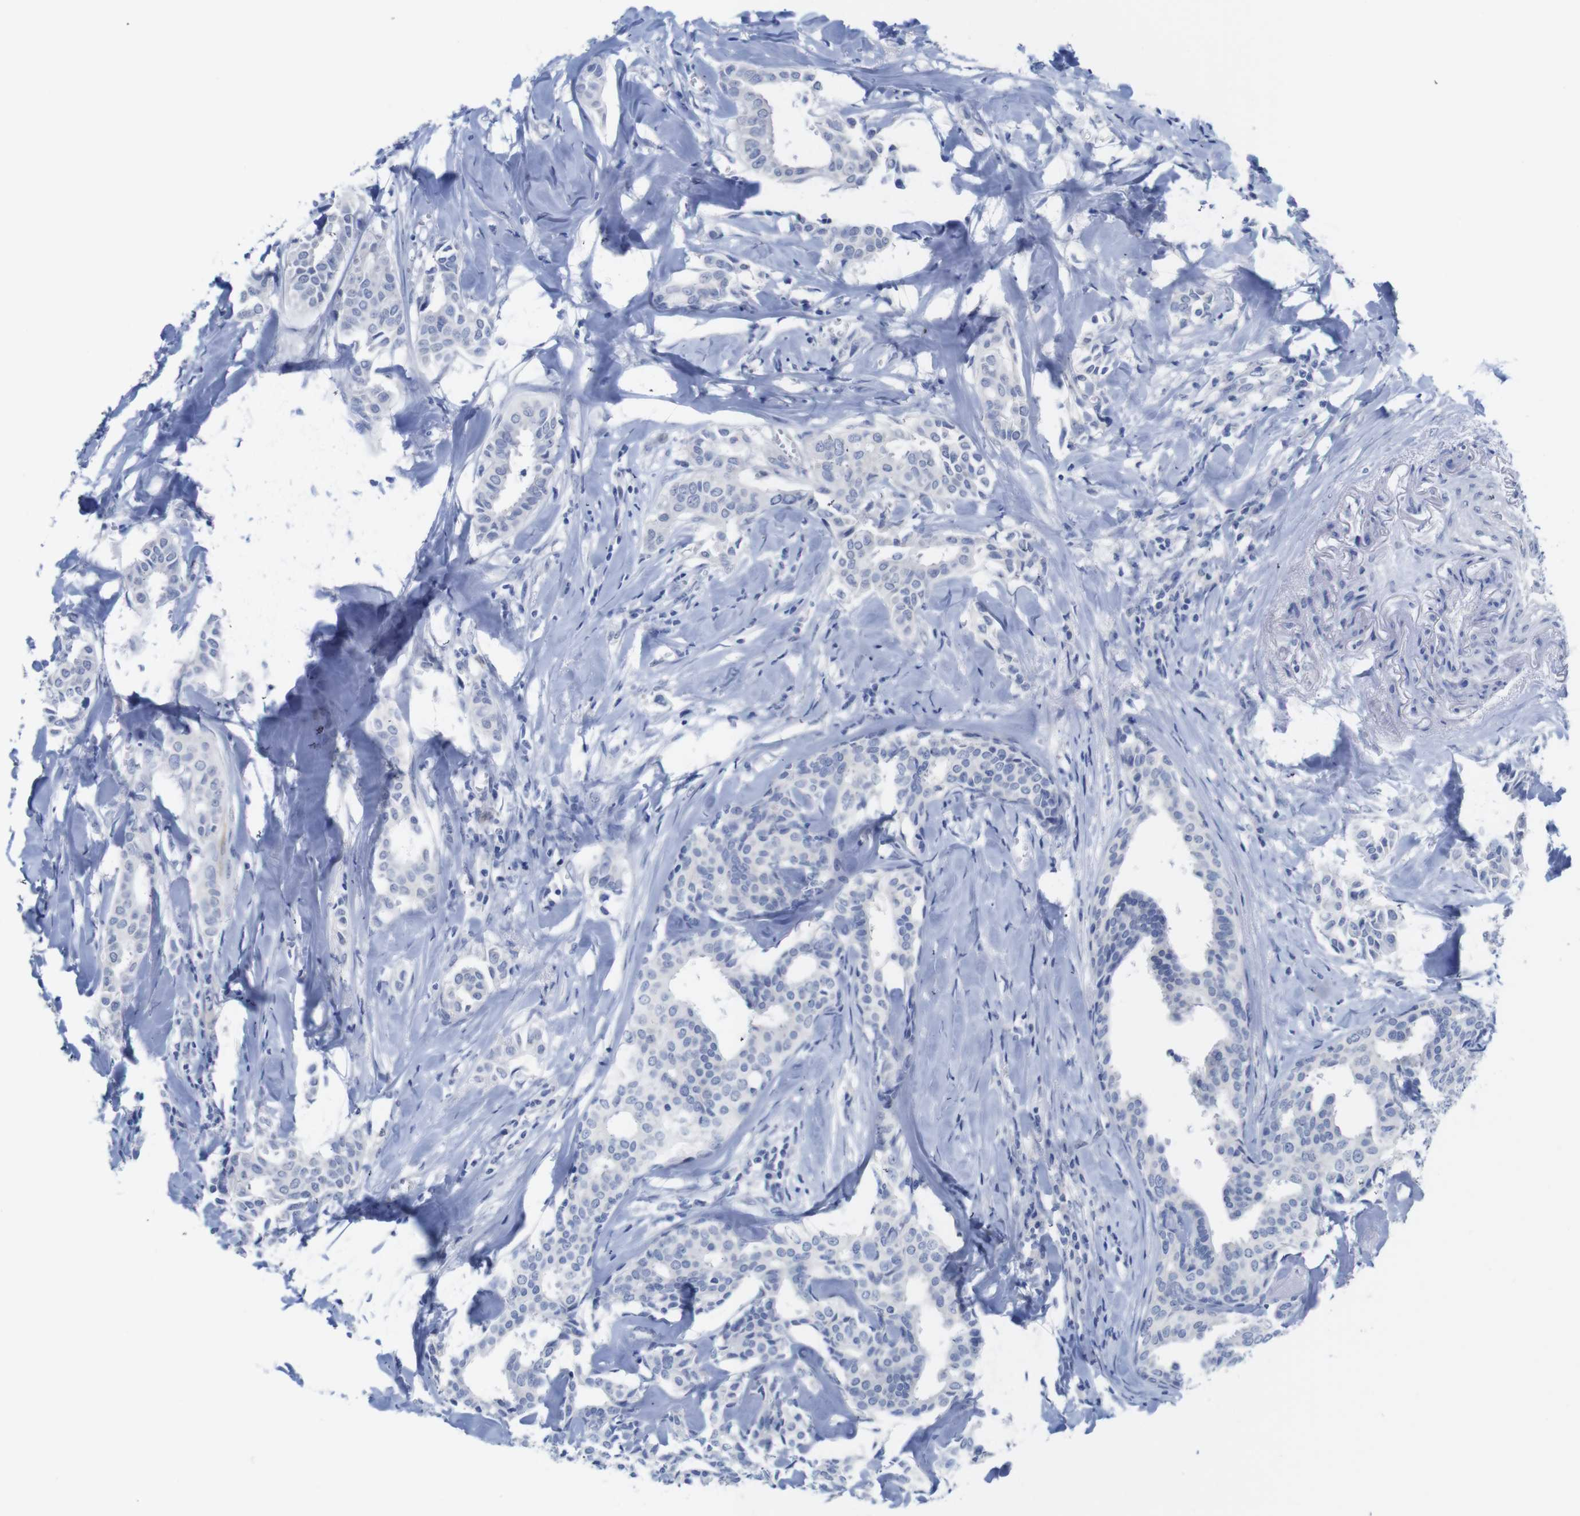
{"staining": {"intensity": "negative", "quantity": "none", "location": "none"}, "tissue": "head and neck cancer", "cell_type": "Tumor cells", "image_type": "cancer", "snomed": [{"axis": "morphology", "description": "Adenocarcinoma, NOS"}, {"axis": "topography", "description": "Salivary gland"}, {"axis": "topography", "description": "Head-Neck"}], "caption": "Tumor cells show no significant expression in adenocarcinoma (head and neck).", "gene": "PNMA1", "patient": {"sex": "female", "age": 59}}